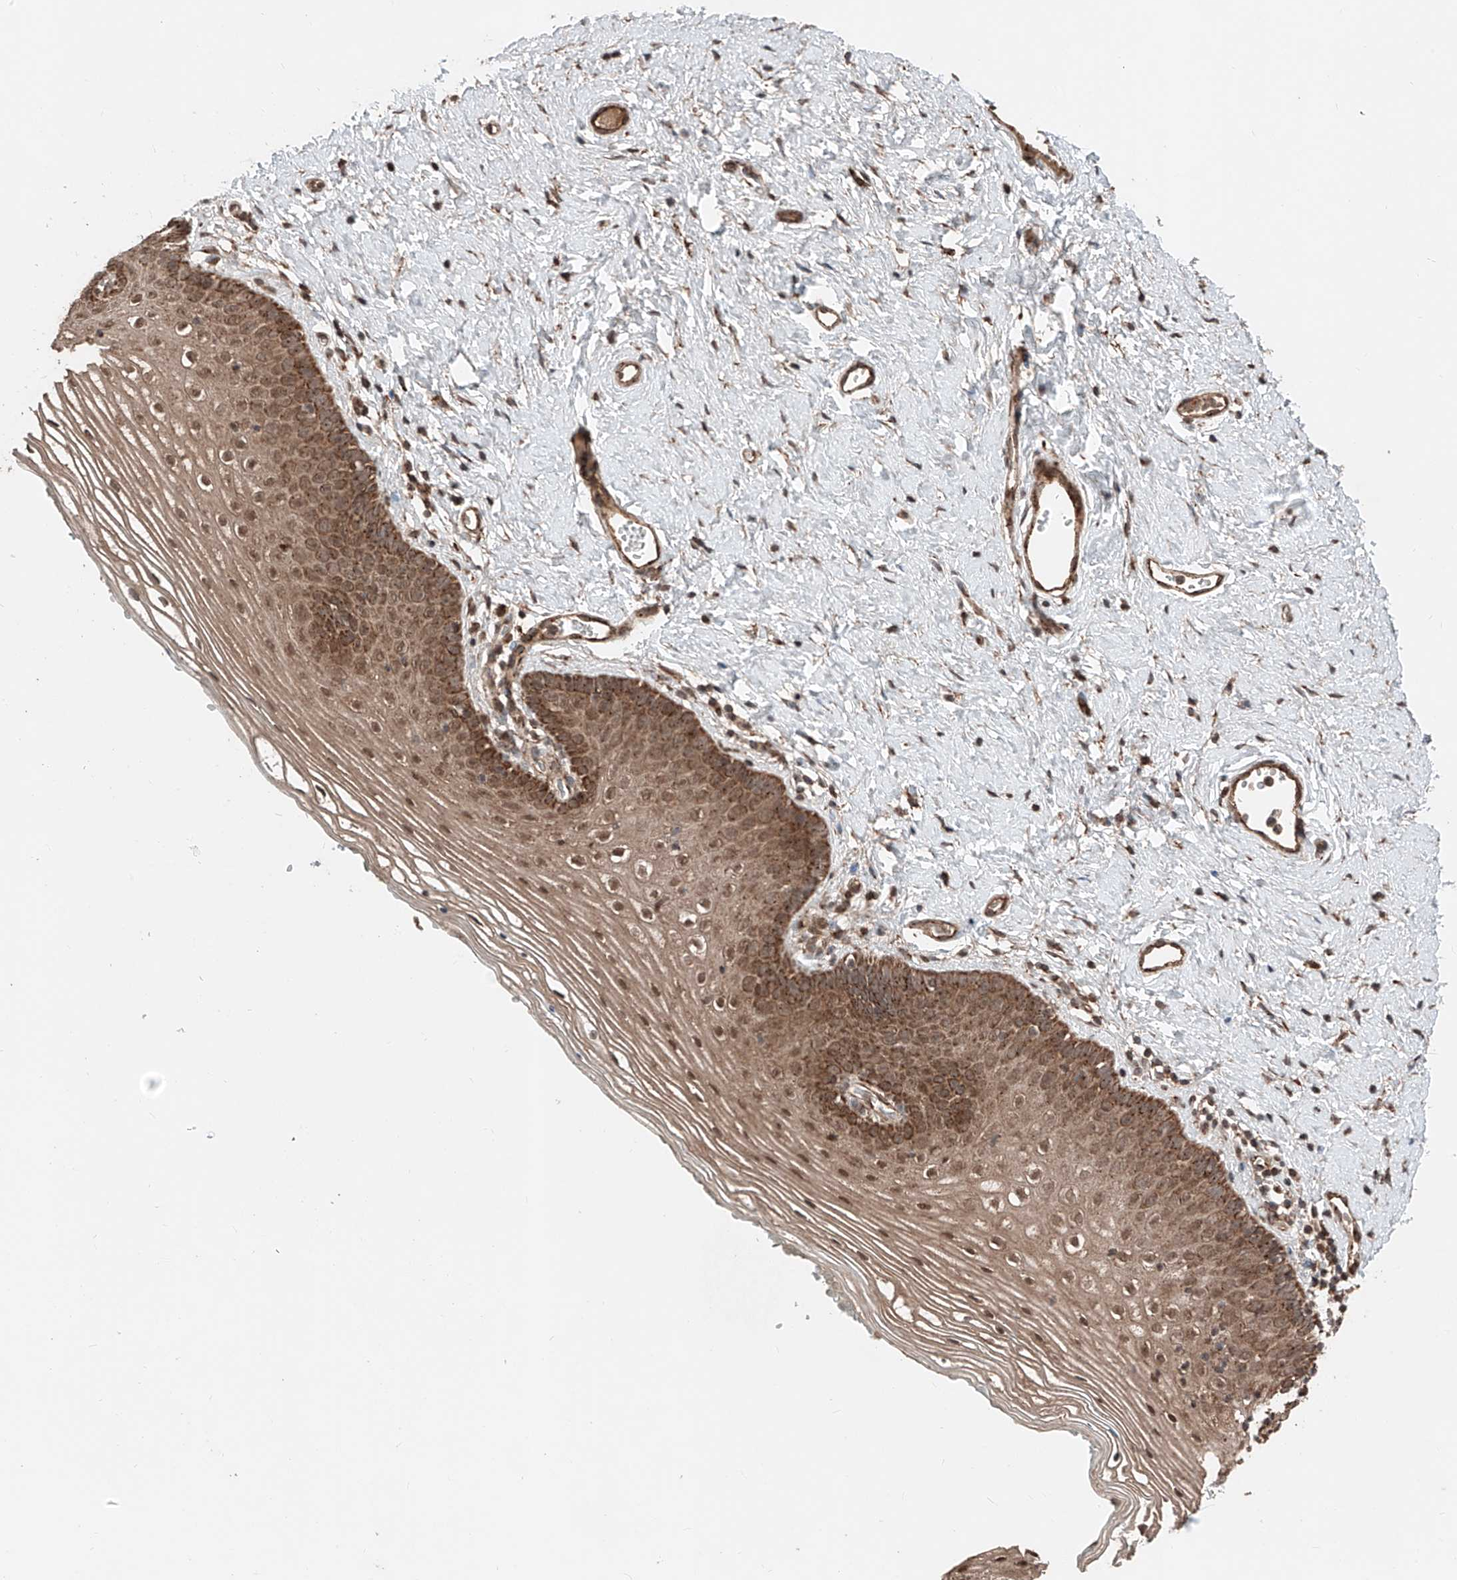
{"staining": {"intensity": "strong", "quantity": "25%-75%", "location": "cytoplasmic/membranous"}, "tissue": "vagina", "cell_type": "Squamous epithelial cells", "image_type": "normal", "snomed": [{"axis": "morphology", "description": "Normal tissue, NOS"}, {"axis": "topography", "description": "Vagina"}], "caption": "A photomicrograph showing strong cytoplasmic/membranous expression in approximately 25%-75% of squamous epithelial cells in benign vagina, as visualized by brown immunohistochemical staining.", "gene": "ZSCAN29", "patient": {"sex": "female", "age": 32}}